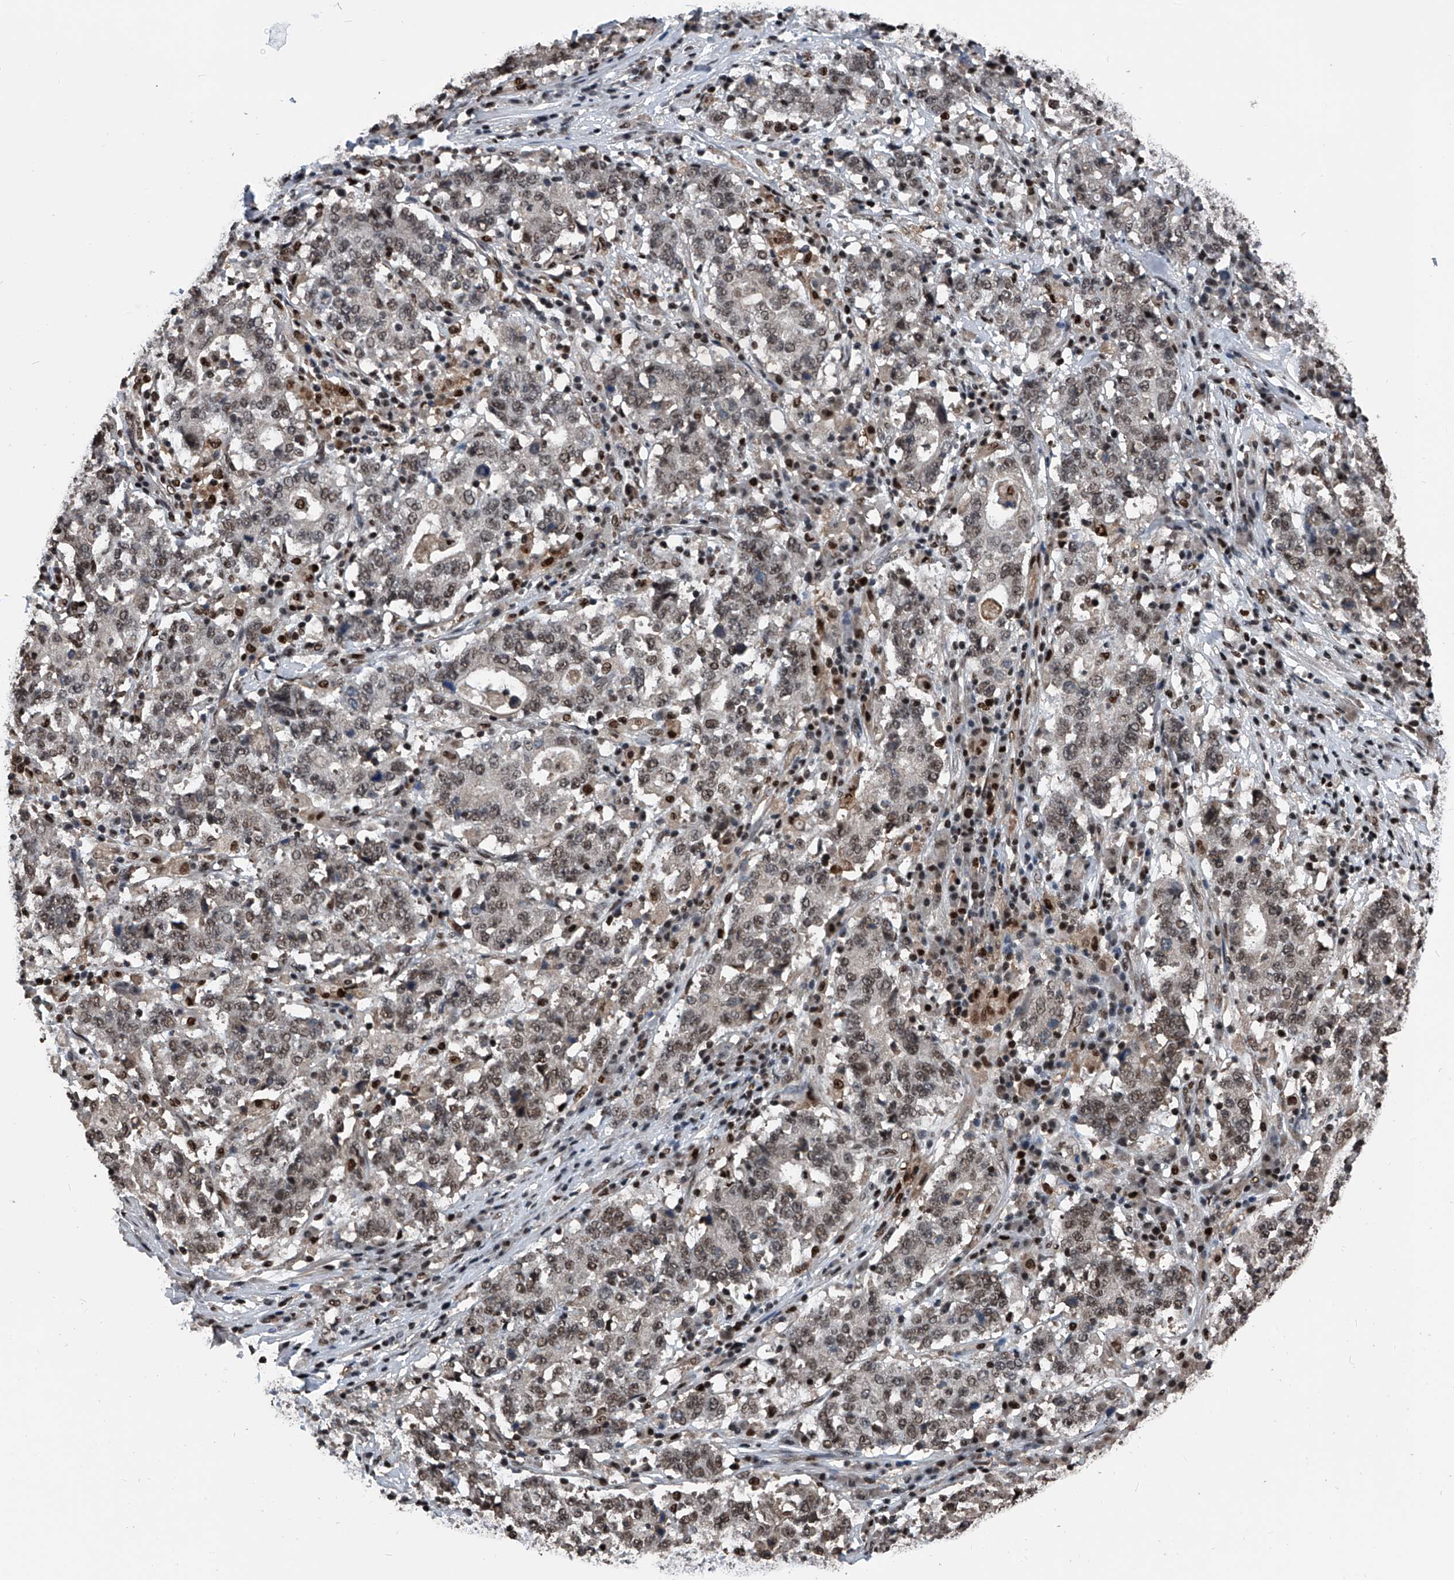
{"staining": {"intensity": "weak", "quantity": ">75%", "location": "nuclear"}, "tissue": "stomach cancer", "cell_type": "Tumor cells", "image_type": "cancer", "snomed": [{"axis": "morphology", "description": "Adenocarcinoma, NOS"}, {"axis": "topography", "description": "Stomach"}], "caption": "Protein expression analysis of stomach adenocarcinoma displays weak nuclear expression in about >75% of tumor cells.", "gene": "FKBP5", "patient": {"sex": "male", "age": 59}}